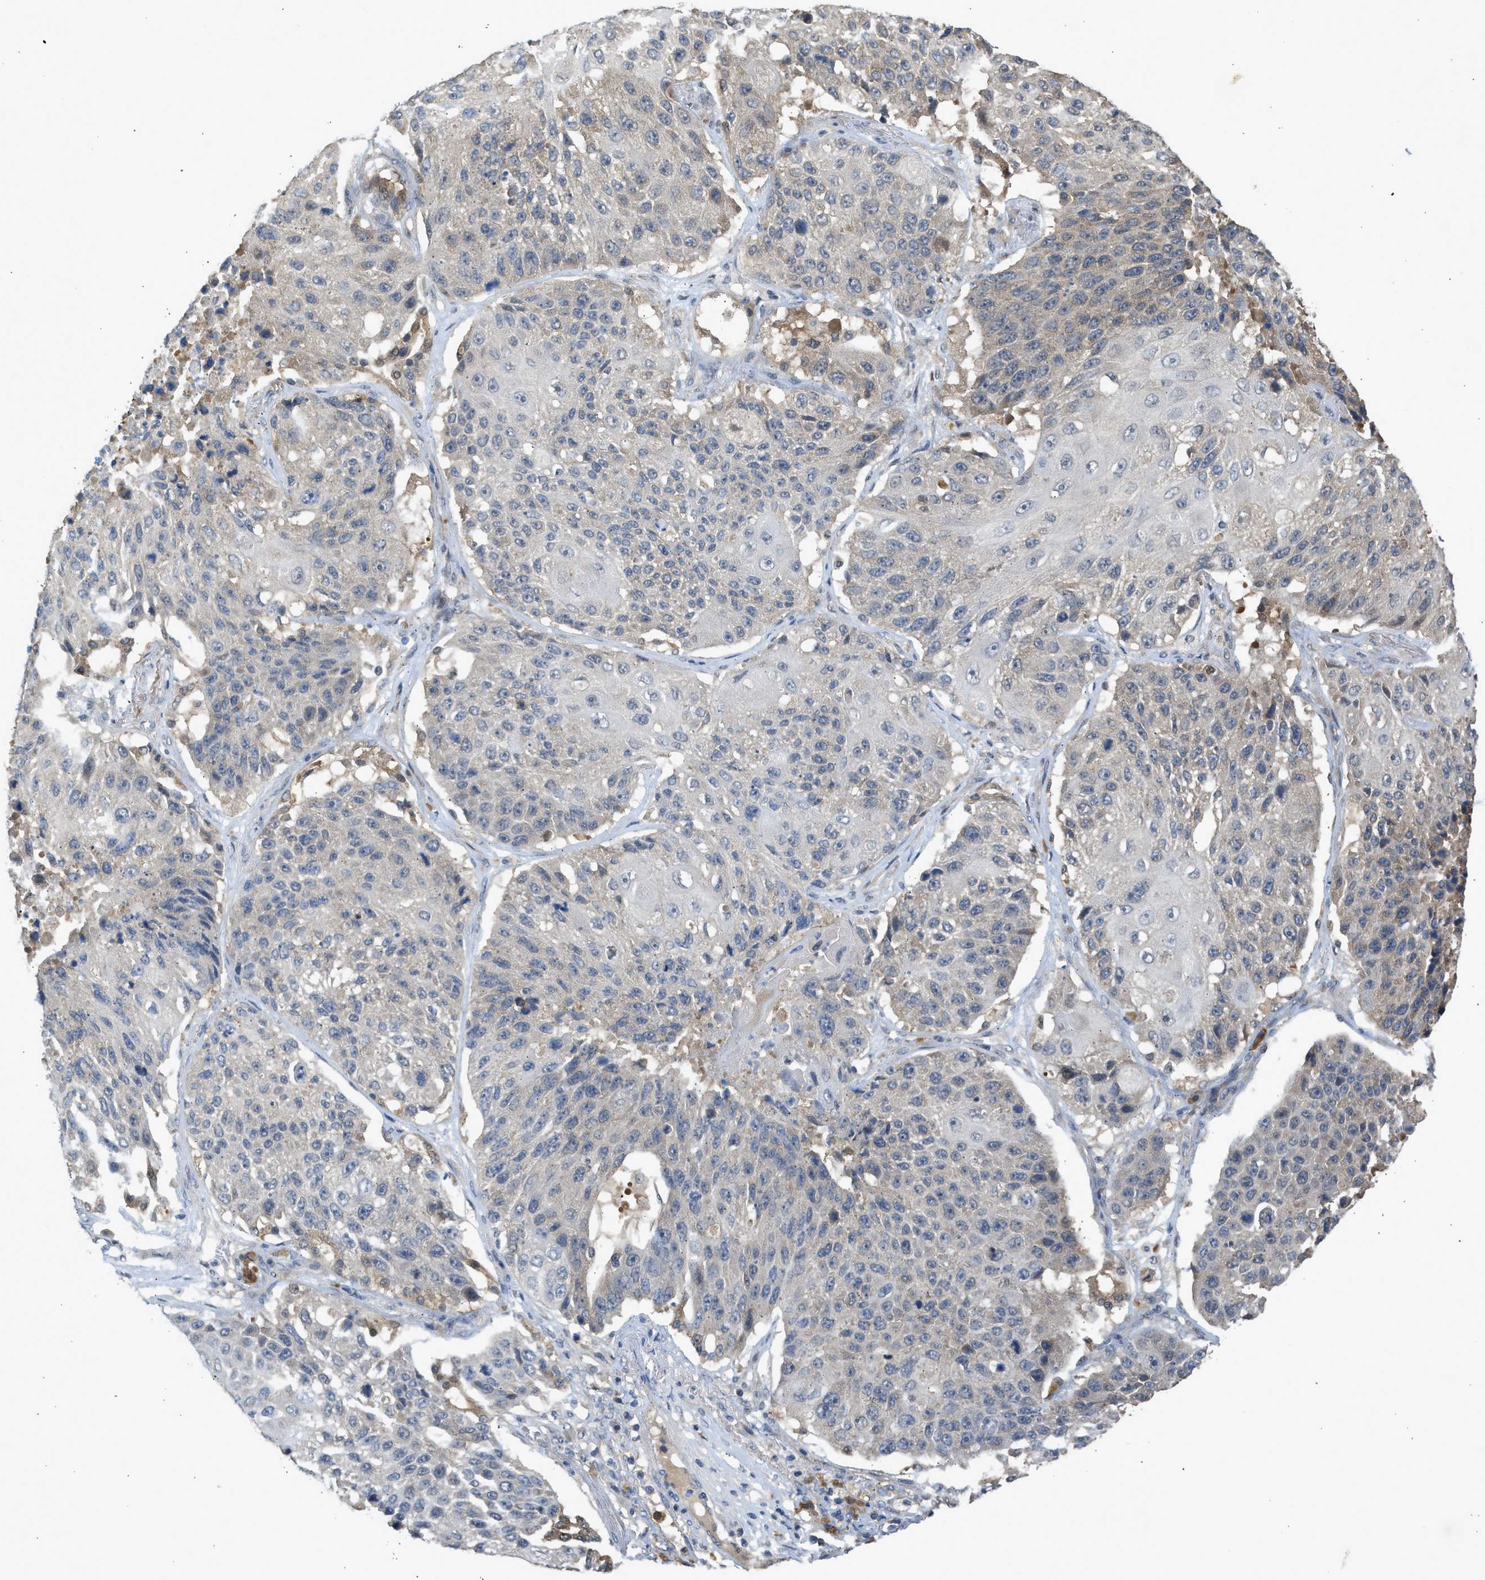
{"staining": {"intensity": "weak", "quantity": "<25%", "location": "cytoplasmic/membranous"}, "tissue": "lung cancer", "cell_type": "Tumor cells", "image_type": "cancer", "snomed": [{"axis": "morphology", "description": "Squamous cell carcinoma, NOS"}, {"axis": "topography", "description": "Lung"}], "caption": "This is an immunohistochemistry image of human lung cancer (squamous cell carcinoma). There is no expression in tumor cells.", "gene": "MAPK7", "patient": {"sex": "male", "age": 61}}